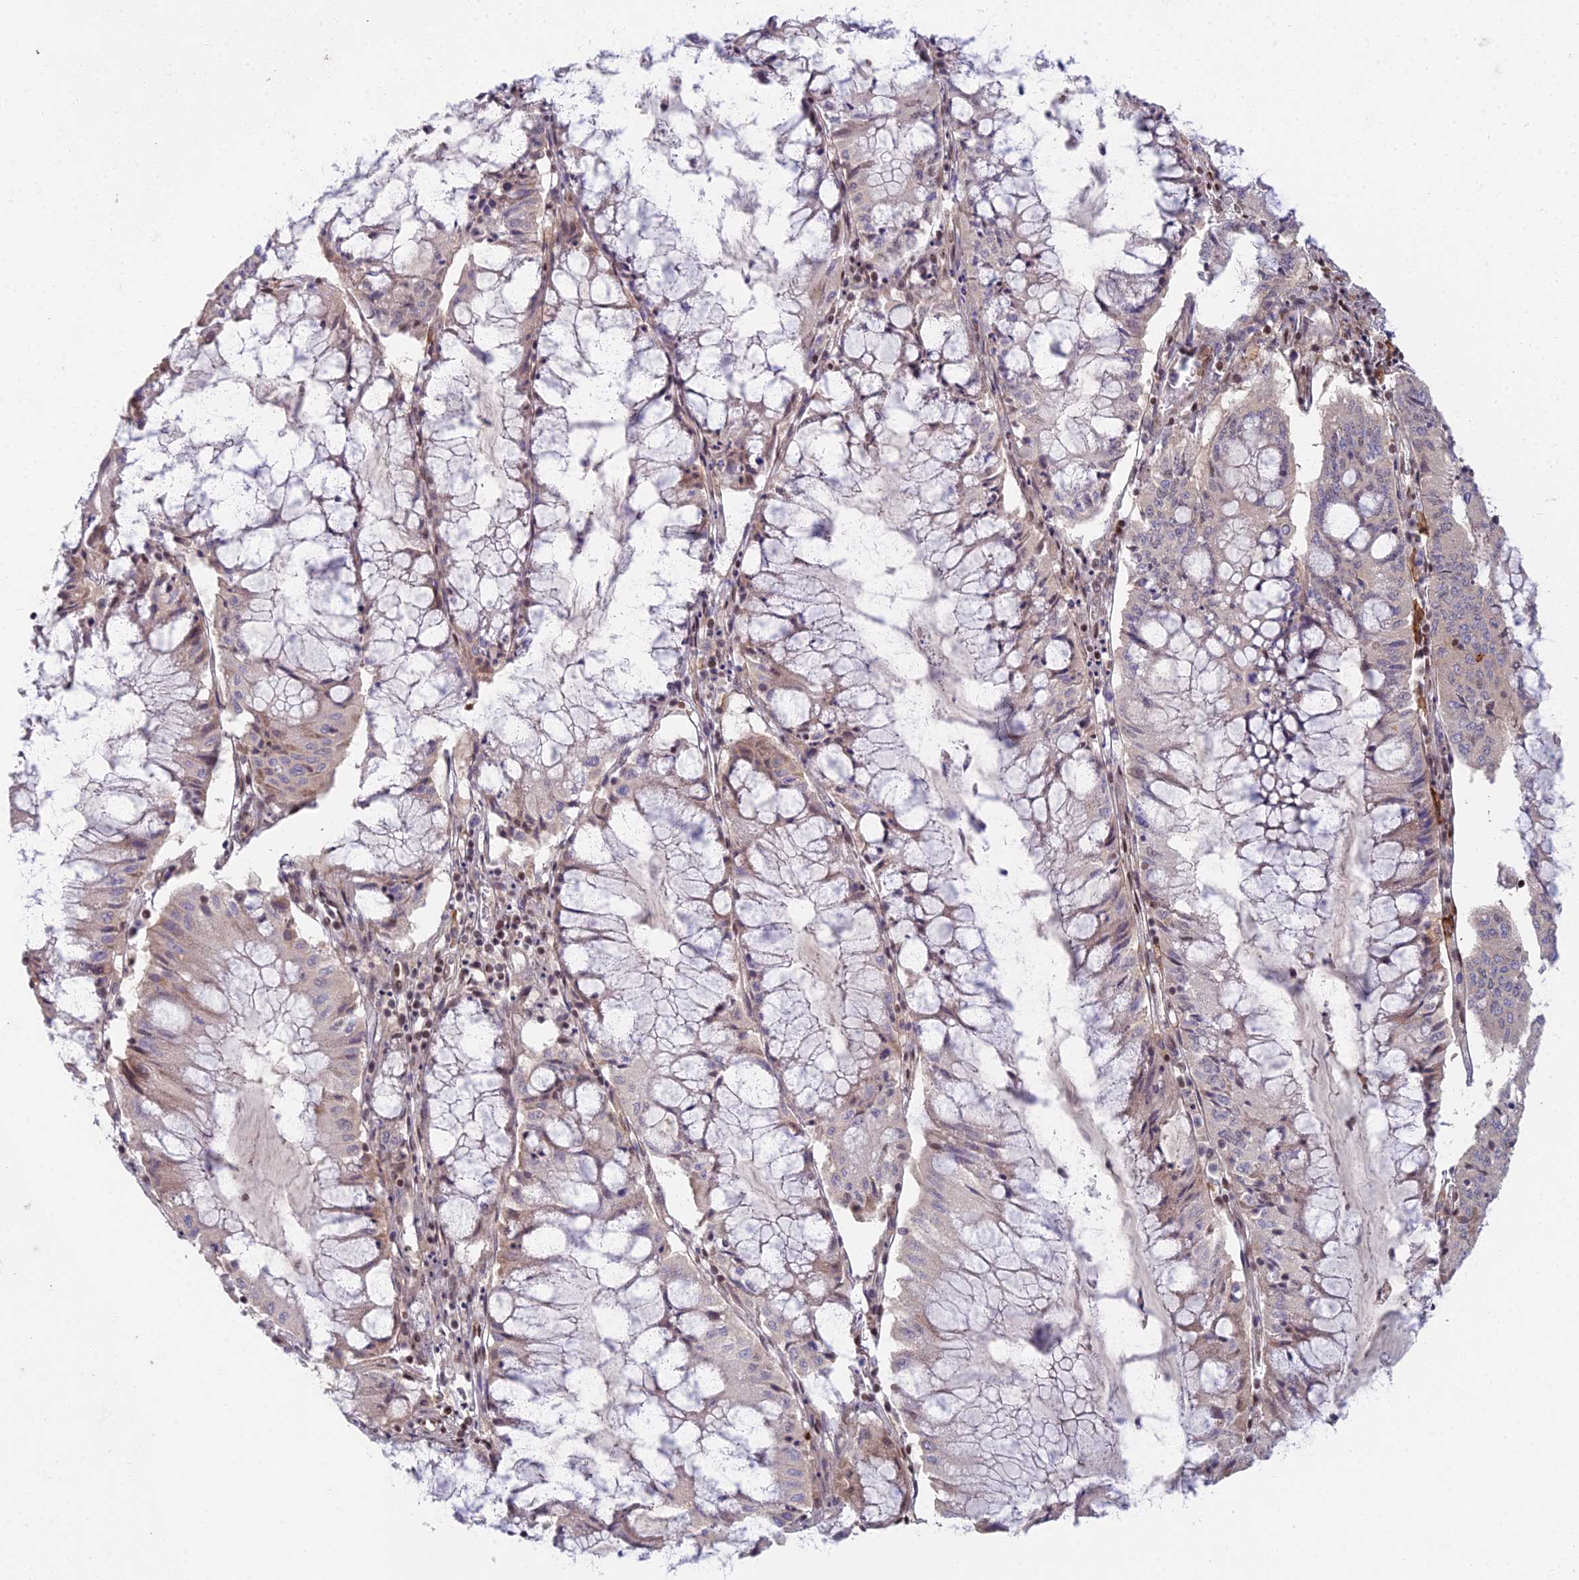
{"staining": {"intensity": "weak", "quantity": "<25%", "location": "cytoplasmic/membranous"}, "tissue": "pancreatic cancer", "cell_type": "Tumor cells", "image_type": "cancer", "snomed": [{"axis": "morphology", "description": "Adenocarcinoma, NOS"}, {"axis": "topography", "description": "Pancreas"}], "caption": "DAB (3,3'-diaminobenzidine) immunohistochemical staining of pancreatic adenocarcinoma exhibits no significant expression in tumor cells. (Stains: DAB (3,3'-diaminobenzidine) immunohistochemistry with hematoxylin counter stain, Microscopy: brightfield microscopy at high magnification).", "gene": "ABHD17A", "patient": {"sex": "female", "age": 50}}